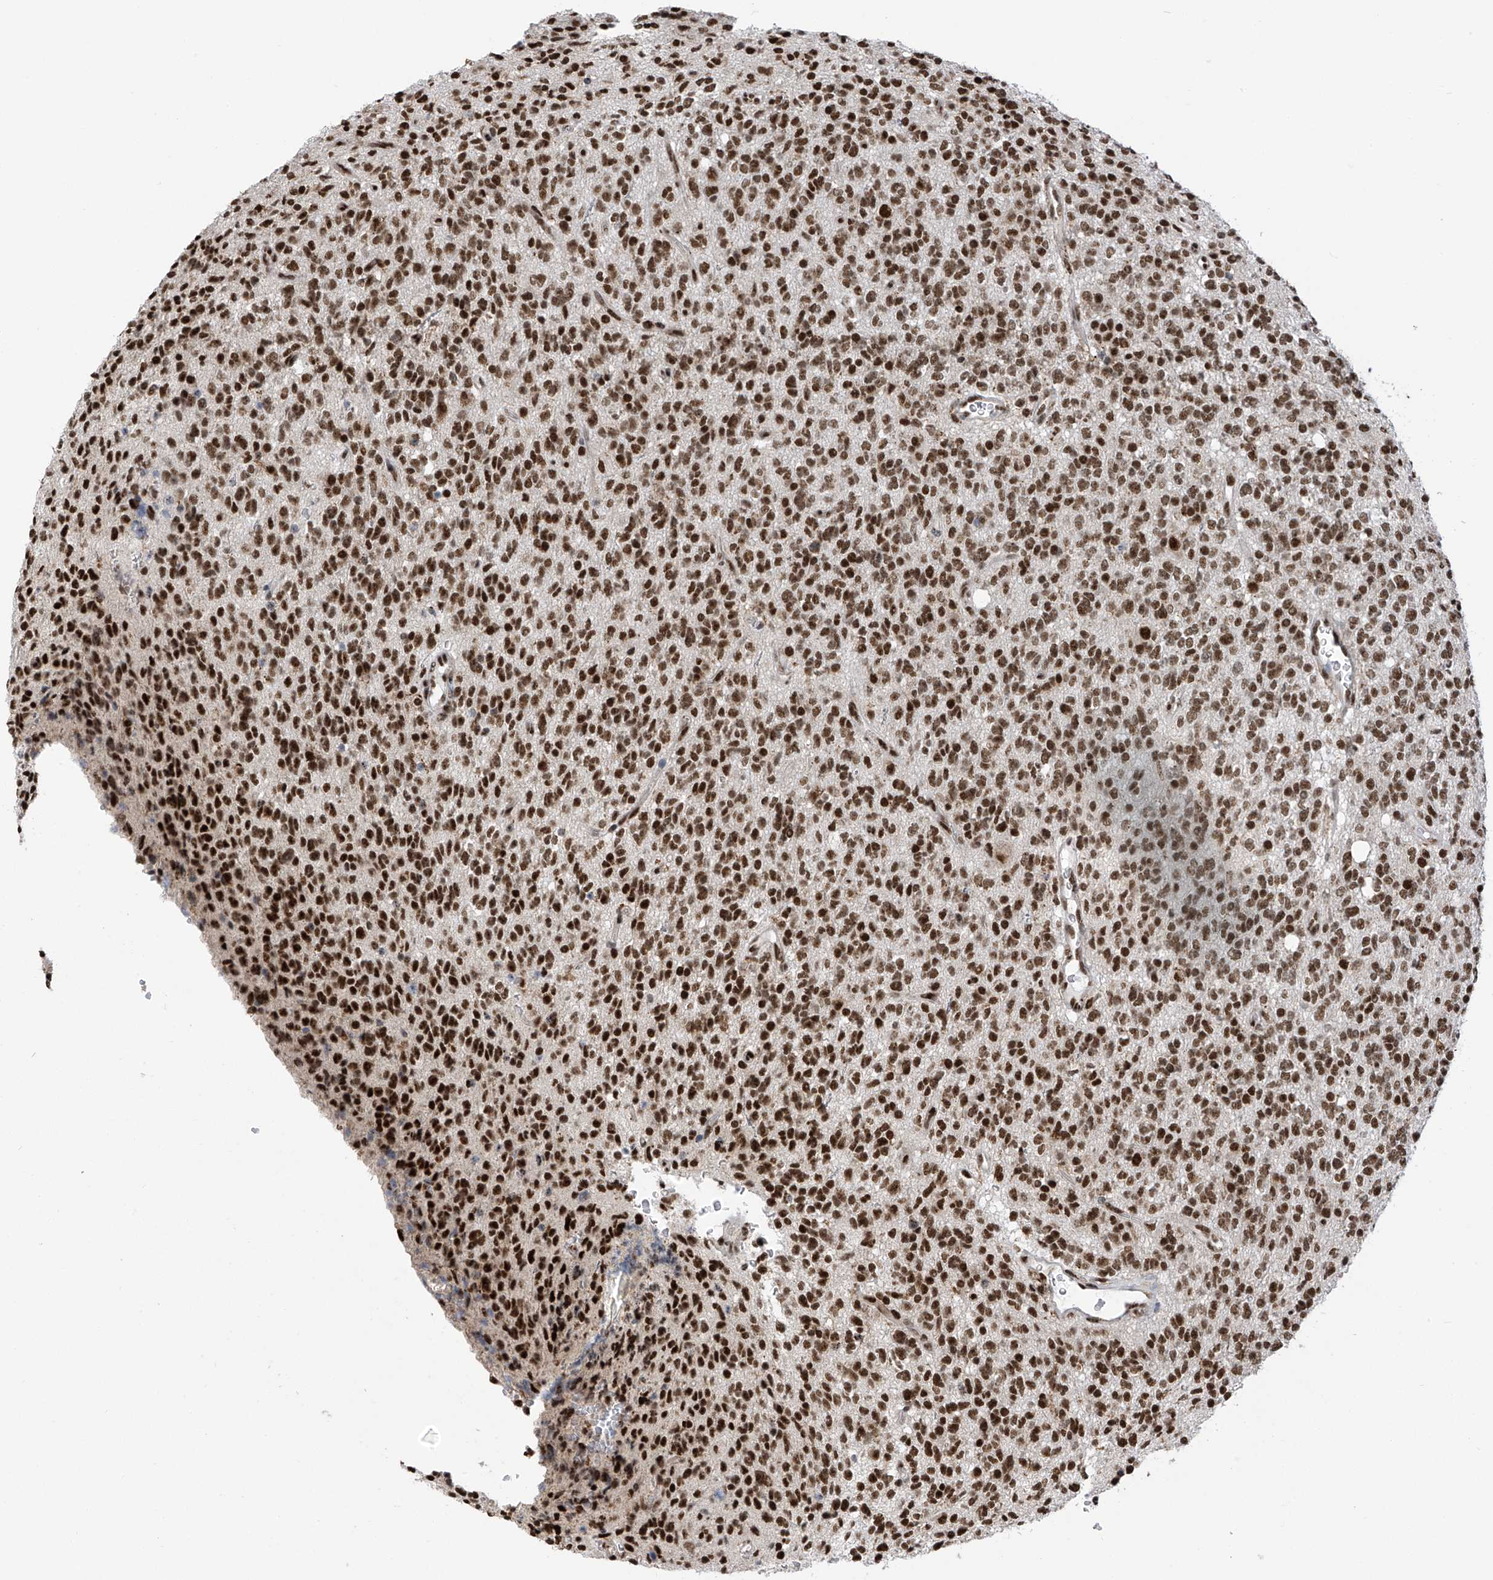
{"staining": {"intensity": "strong", "quantity": ">75%", "location": "nuclear"}, "tissue": "glioma", "cell_type": "Tumor cells", "image_type": "cancer", "snomed": [{"axis": "morphology", "description": "Glioma, malignant, High grade"}, {"axis": "topography", "description": "Brain"}], "caption": "Glioma stained for a protein (brown) displays strong nuclear positive expression in approximately >75% of tumor cells.", "gene": "APLF", "patient": {"sex": "male", "age": 34}}